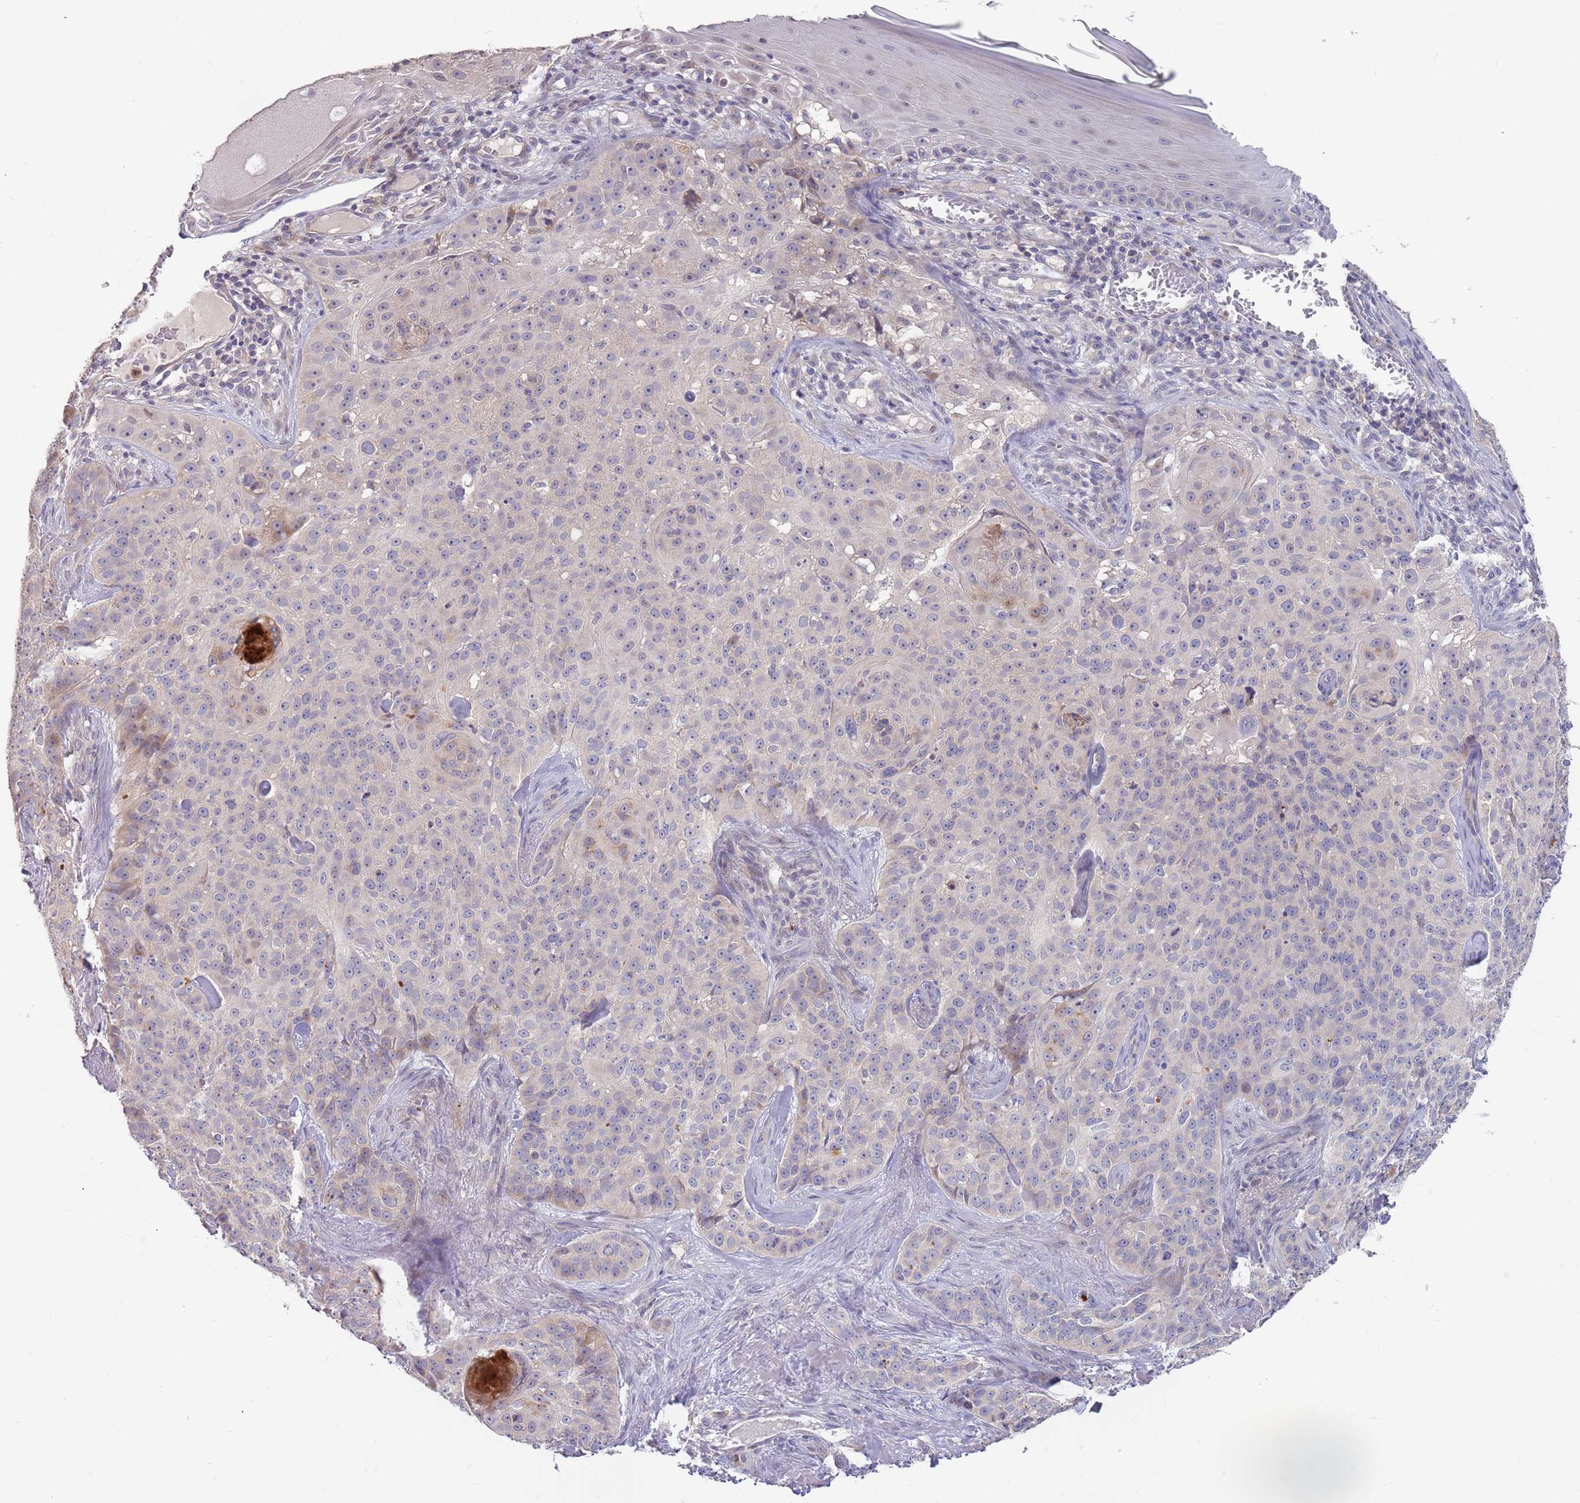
{"staining": {"intensity": "negative", "quantity": "none", "location": "none"}, "tissue": "skin cancer", "cell_type": "Tumor cells", "image_type": "cancer", "snomed": [{"axis": "morphology", "description": "Basal cell carcinoma"}, {"axis": "topography", "description": "Skin"}], "caption": "Image shows no significant protein staining in tumor cells of basal cell carcinoma (skin). (IHC, brightfield microscopy, high magnification).", "gene": "BORCS5", "patient": {"sex": "female", "age": 92}}